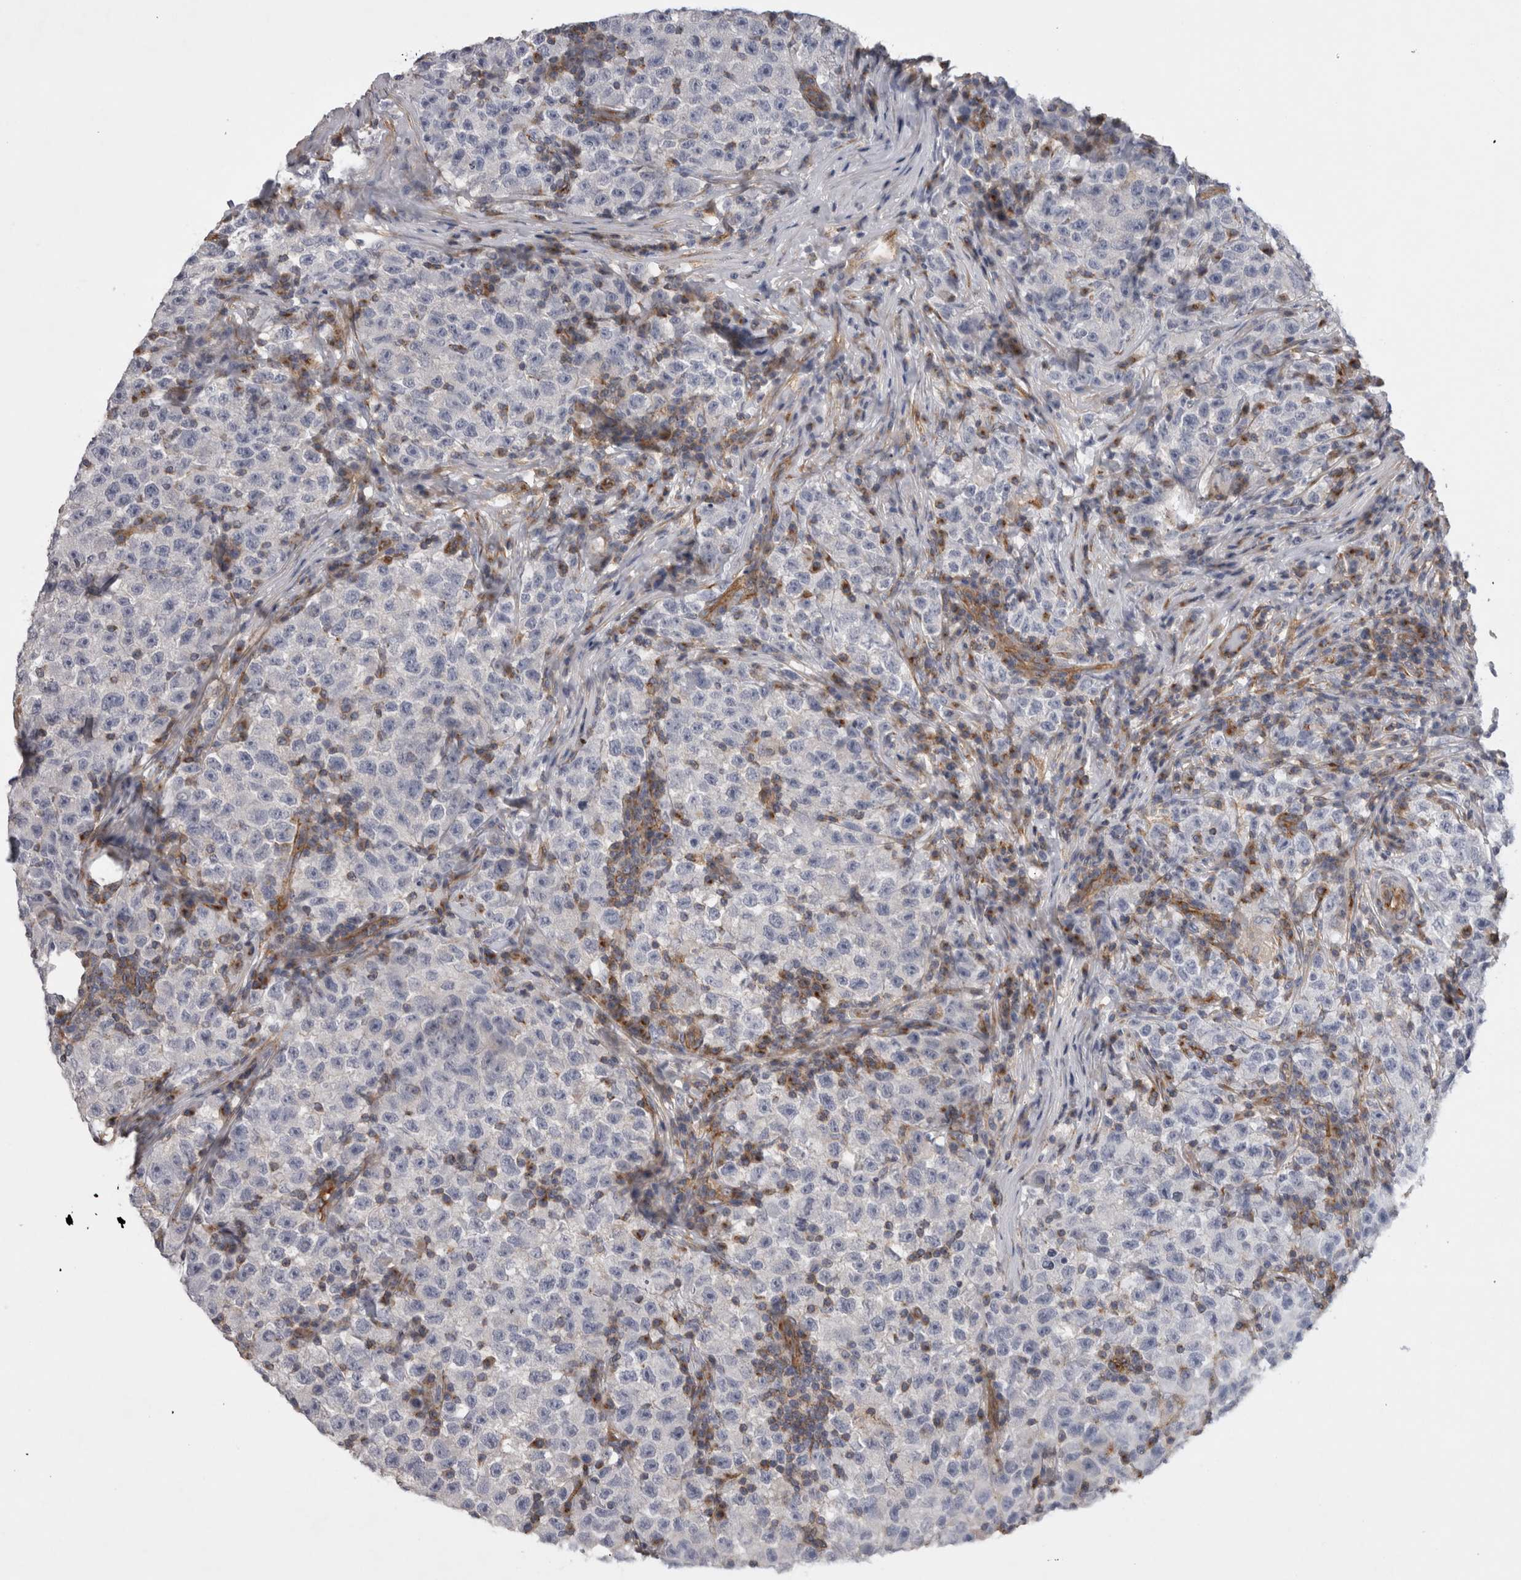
{"staining": {"intensity": "negative", "quantity": "none", "location": "none"}, "tissue": "testis cancer", "cell_type": "Tumor cells", "image_type": "cancer", "snomed": [{"axis": "morphology", "description": "Seminoma, NOS"}, {"axis": "topography", "description": "Testis"}], "caption": "Testis cancer was stained to show a protein in brown. There is no significant staining in tumor cells.", "gene": "ATXN3", "patient": {"sex": "male", "age": 22}}